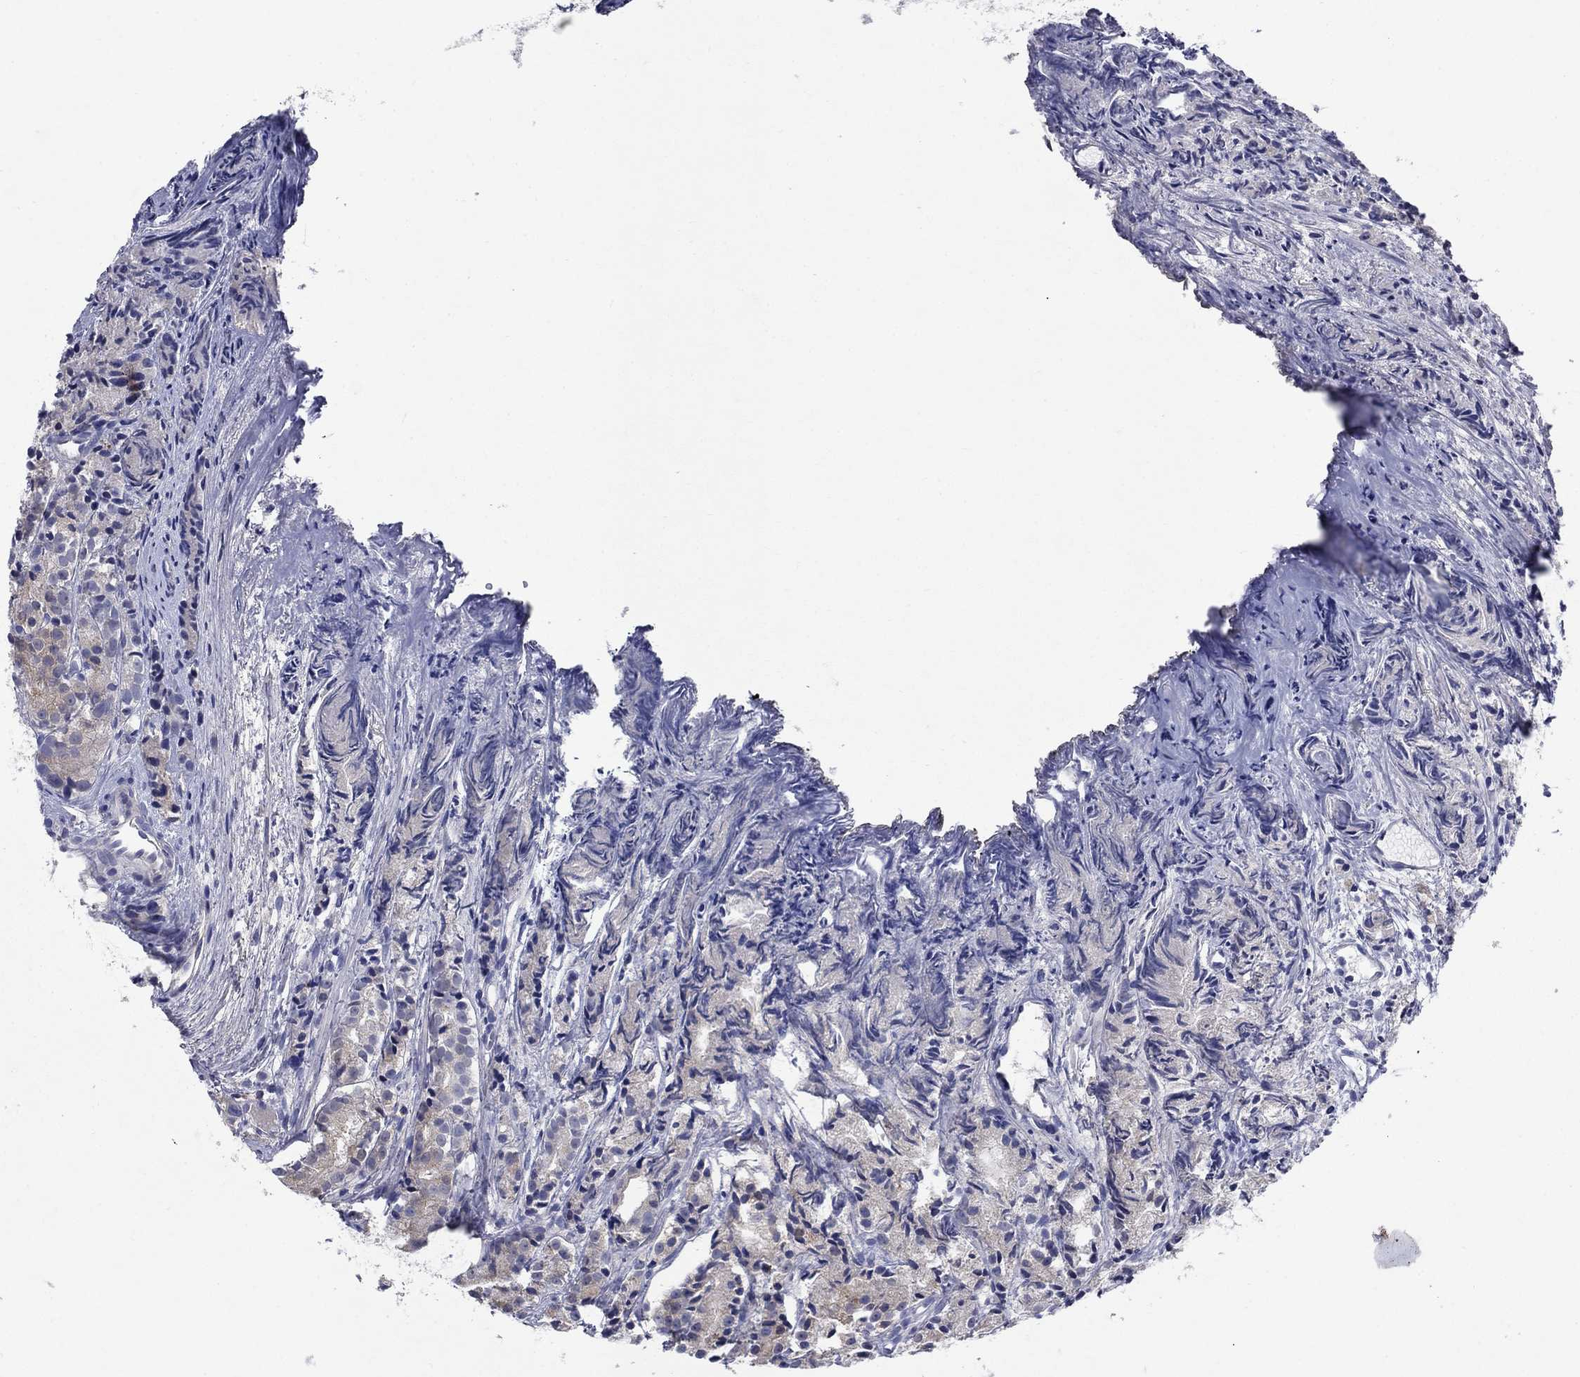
{"staining": {"intensity": "moderate", "quantity": "25%-75%", "location": "cytoplasmic/membranous"}, "tissue": "prostate cancer", "cell_type": "Tumor cells", "image_type": "cancer", "snomed": [{"axis": "morphology", "description": "Adenocarcinoma, Medium grade"}, {"axis": "topography", "description": "Prostate"}], "caption": "This image demonstrates prostate cancer stained with immunohistochemistry (IHC) to label a protein in brown. The cytoplasmic/membranous of tumor cells show moderate positivity for the protein. Nuclei are counter-stained blue.", "gene": "SULT2B1", "patient": {"sex": "male", "age": 74}}